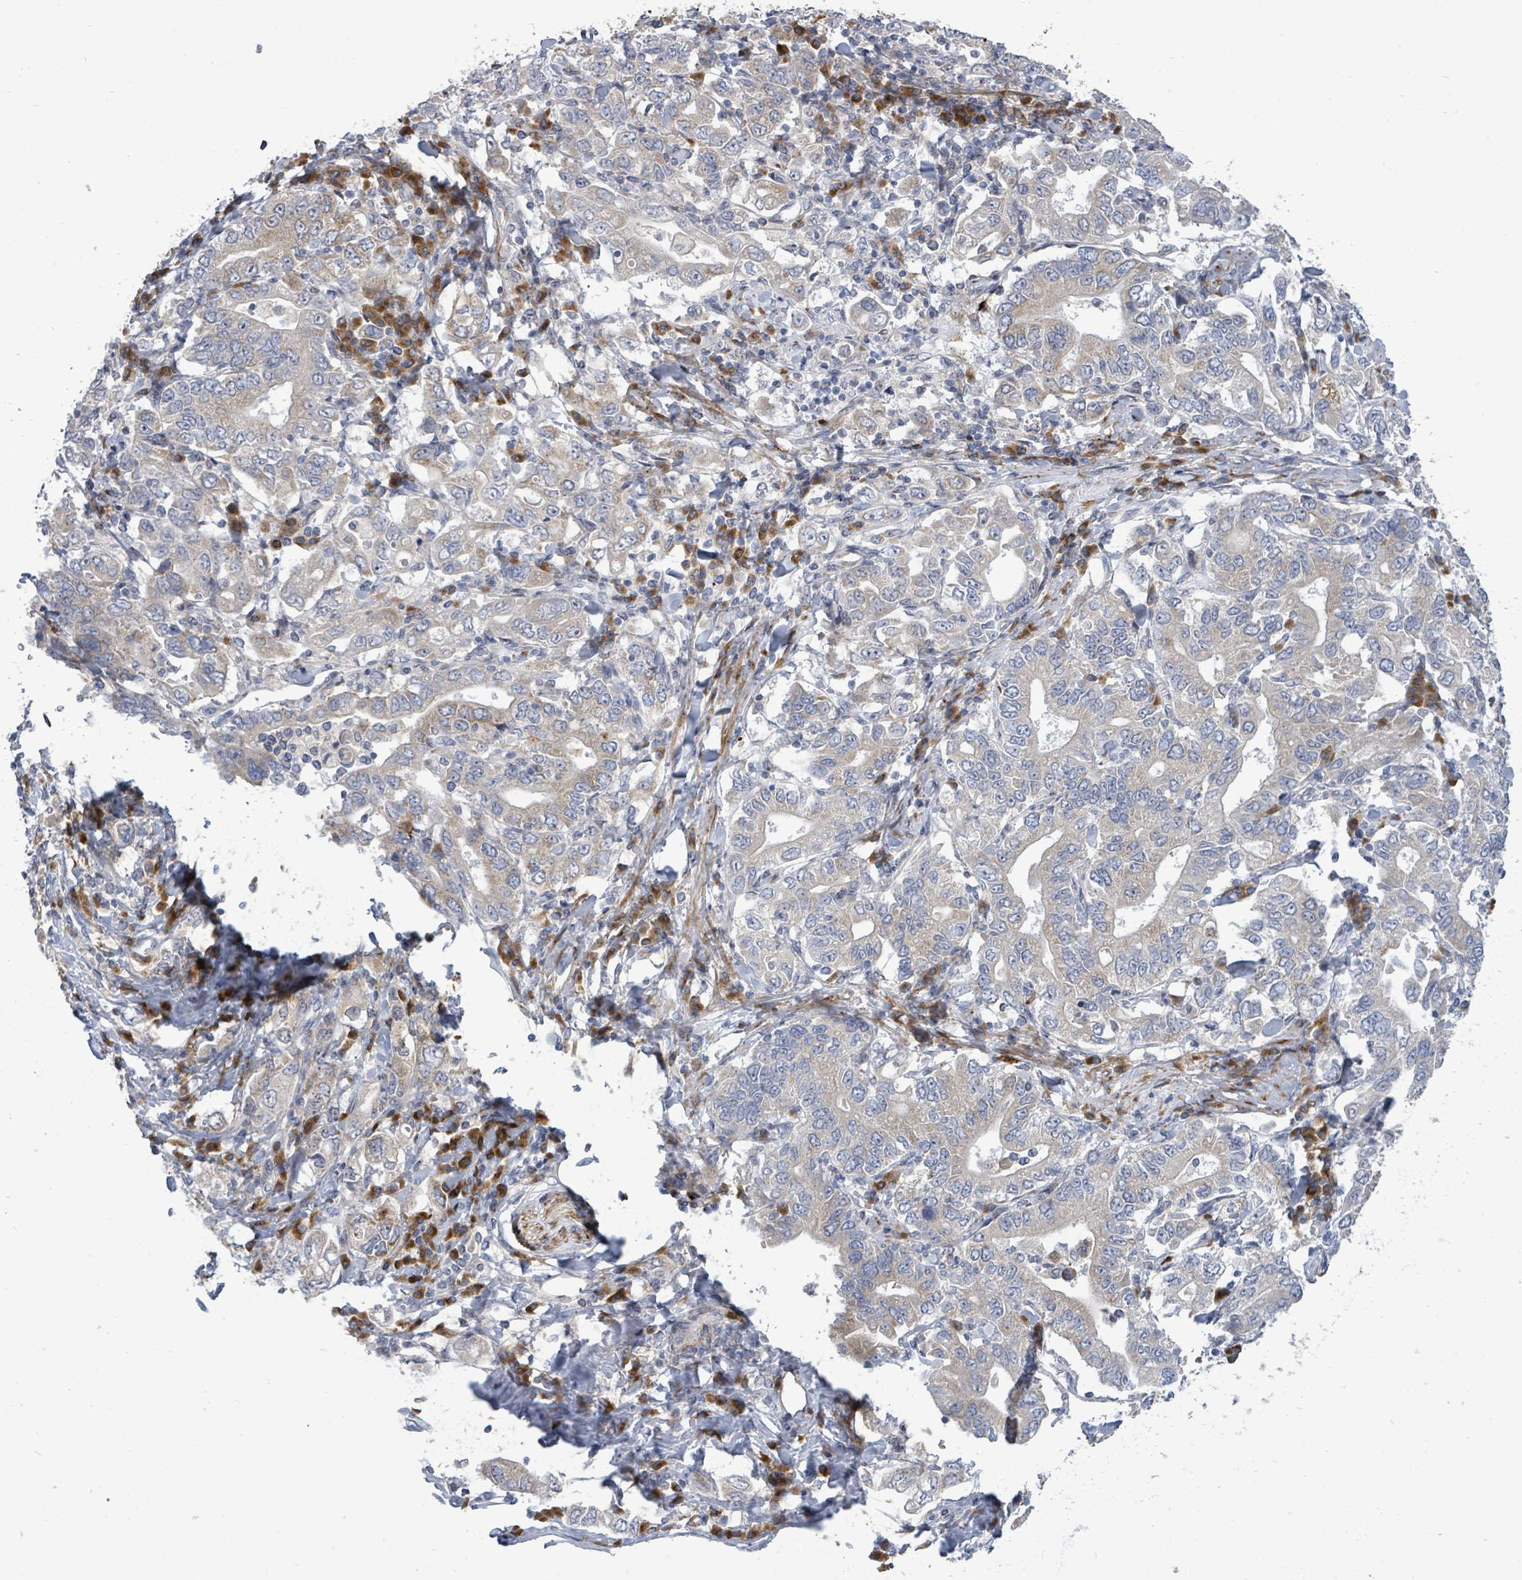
{"staining": {"intensity": "weak", "quantity": "25%-75%", "location": "cytoplasmic/membranous"}, "tissue": "stomach cancer", "cell_type": "Tumor cells", "image_type": "cancer", "snomed": [{"axis": "morphology", "description": "Adenocarcinoma, NOS"}, {"axis": "topography", "description": "Stomach, upper"}, {"axis": "topography", "description": "Stomach"}], "caption": "Protein expression analysis of human stomach cancer reveals weak cytoplasmic/membranous staining in about 25%-75% of tumor cells.", "gene": "SAR1A", "patient": {"sex": "male", "age": 62}}